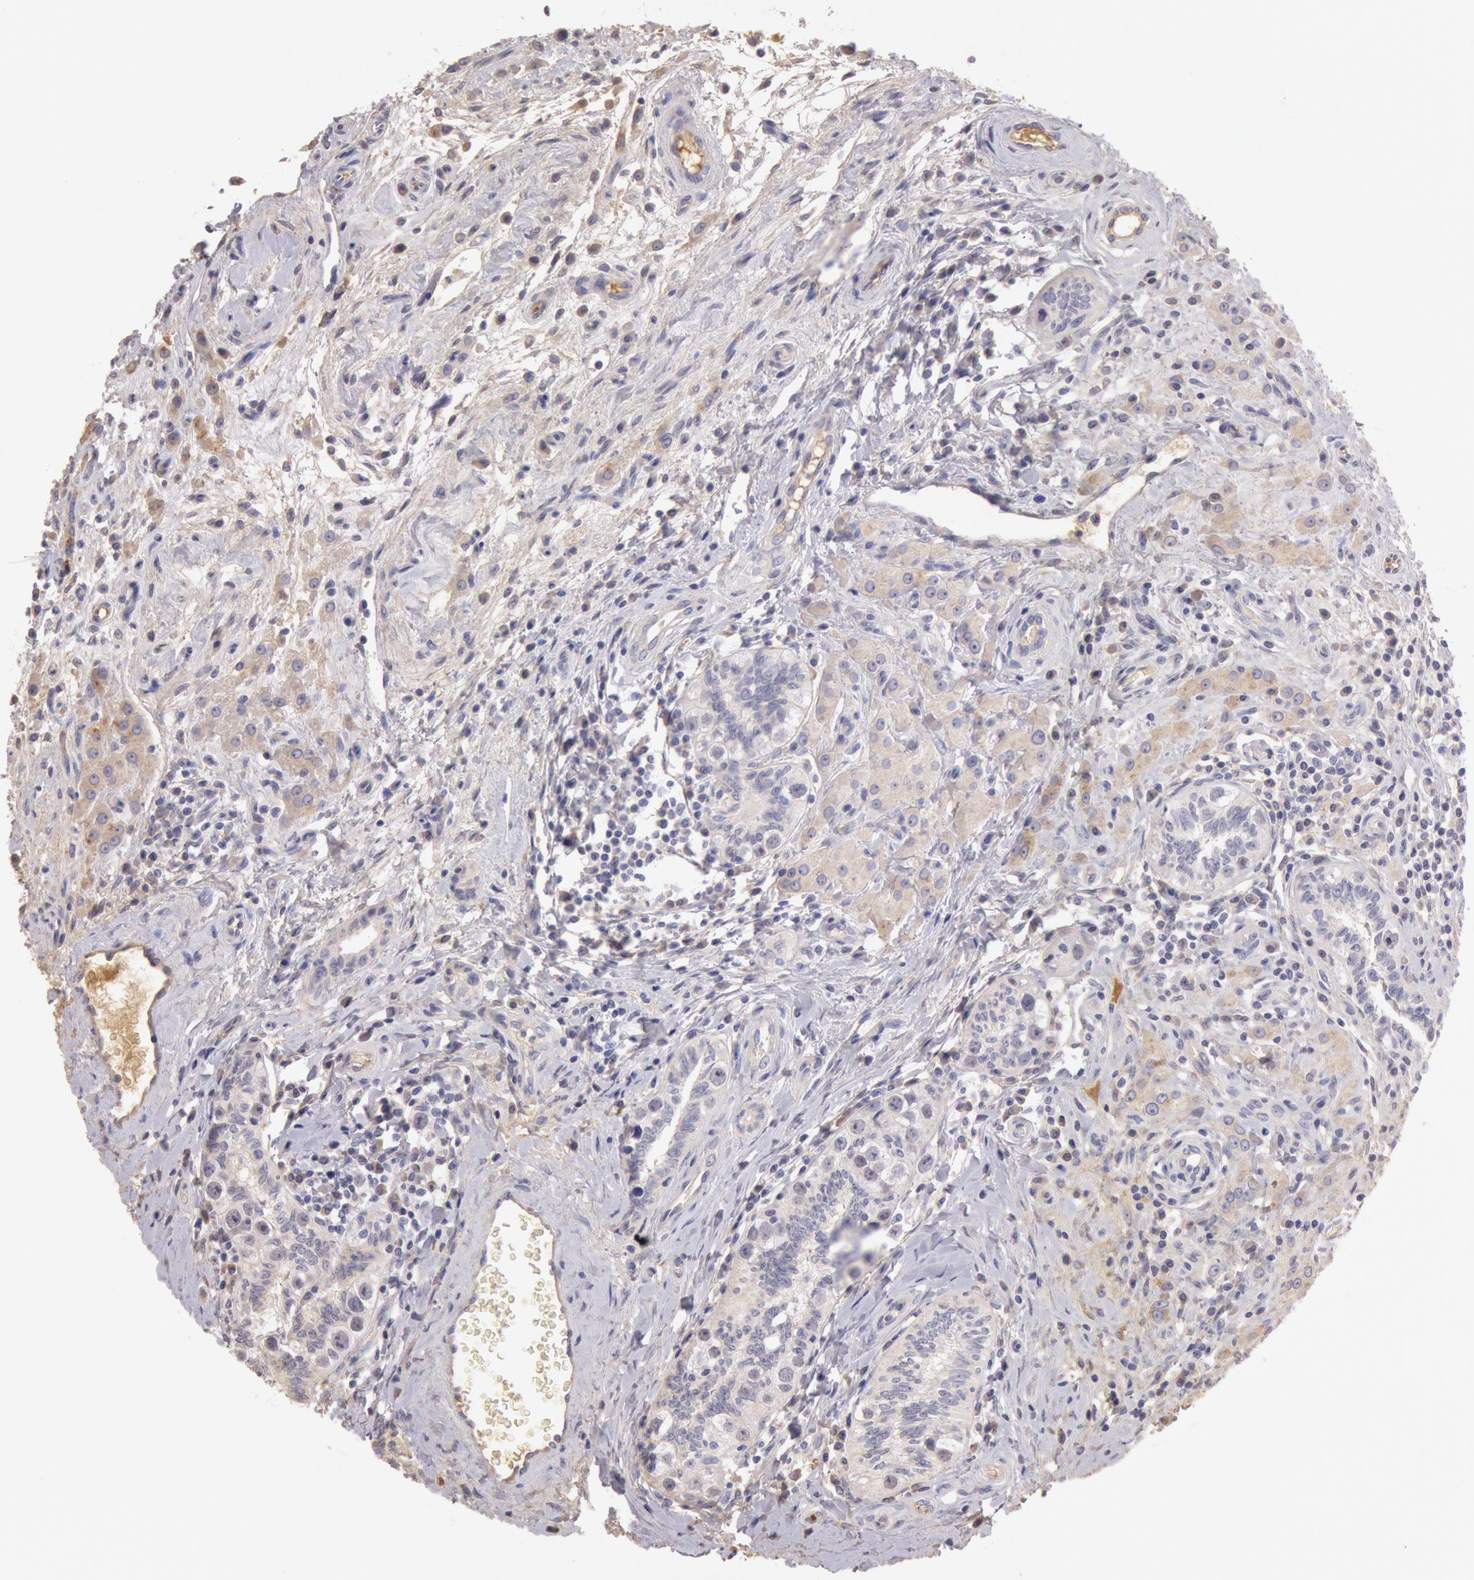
{"staining": {"intensity": "negative", "quantity": "none", "location": "none"}, "tissue": "testis cancer", "cell_type": "Tumor cells", "image_type": "cancer", "snomed": [{"axis": "morphology", "description": "Seminoma, NOS"}, {"axis": "topography", "description": "Testis"}], "caption": "Tumor cells are negative for protein expression in human testis cancer. (DAB IHC with hematoxylin counter stain).", "gene": "C1R", "patient": {"sex": "male", "age": 32}}